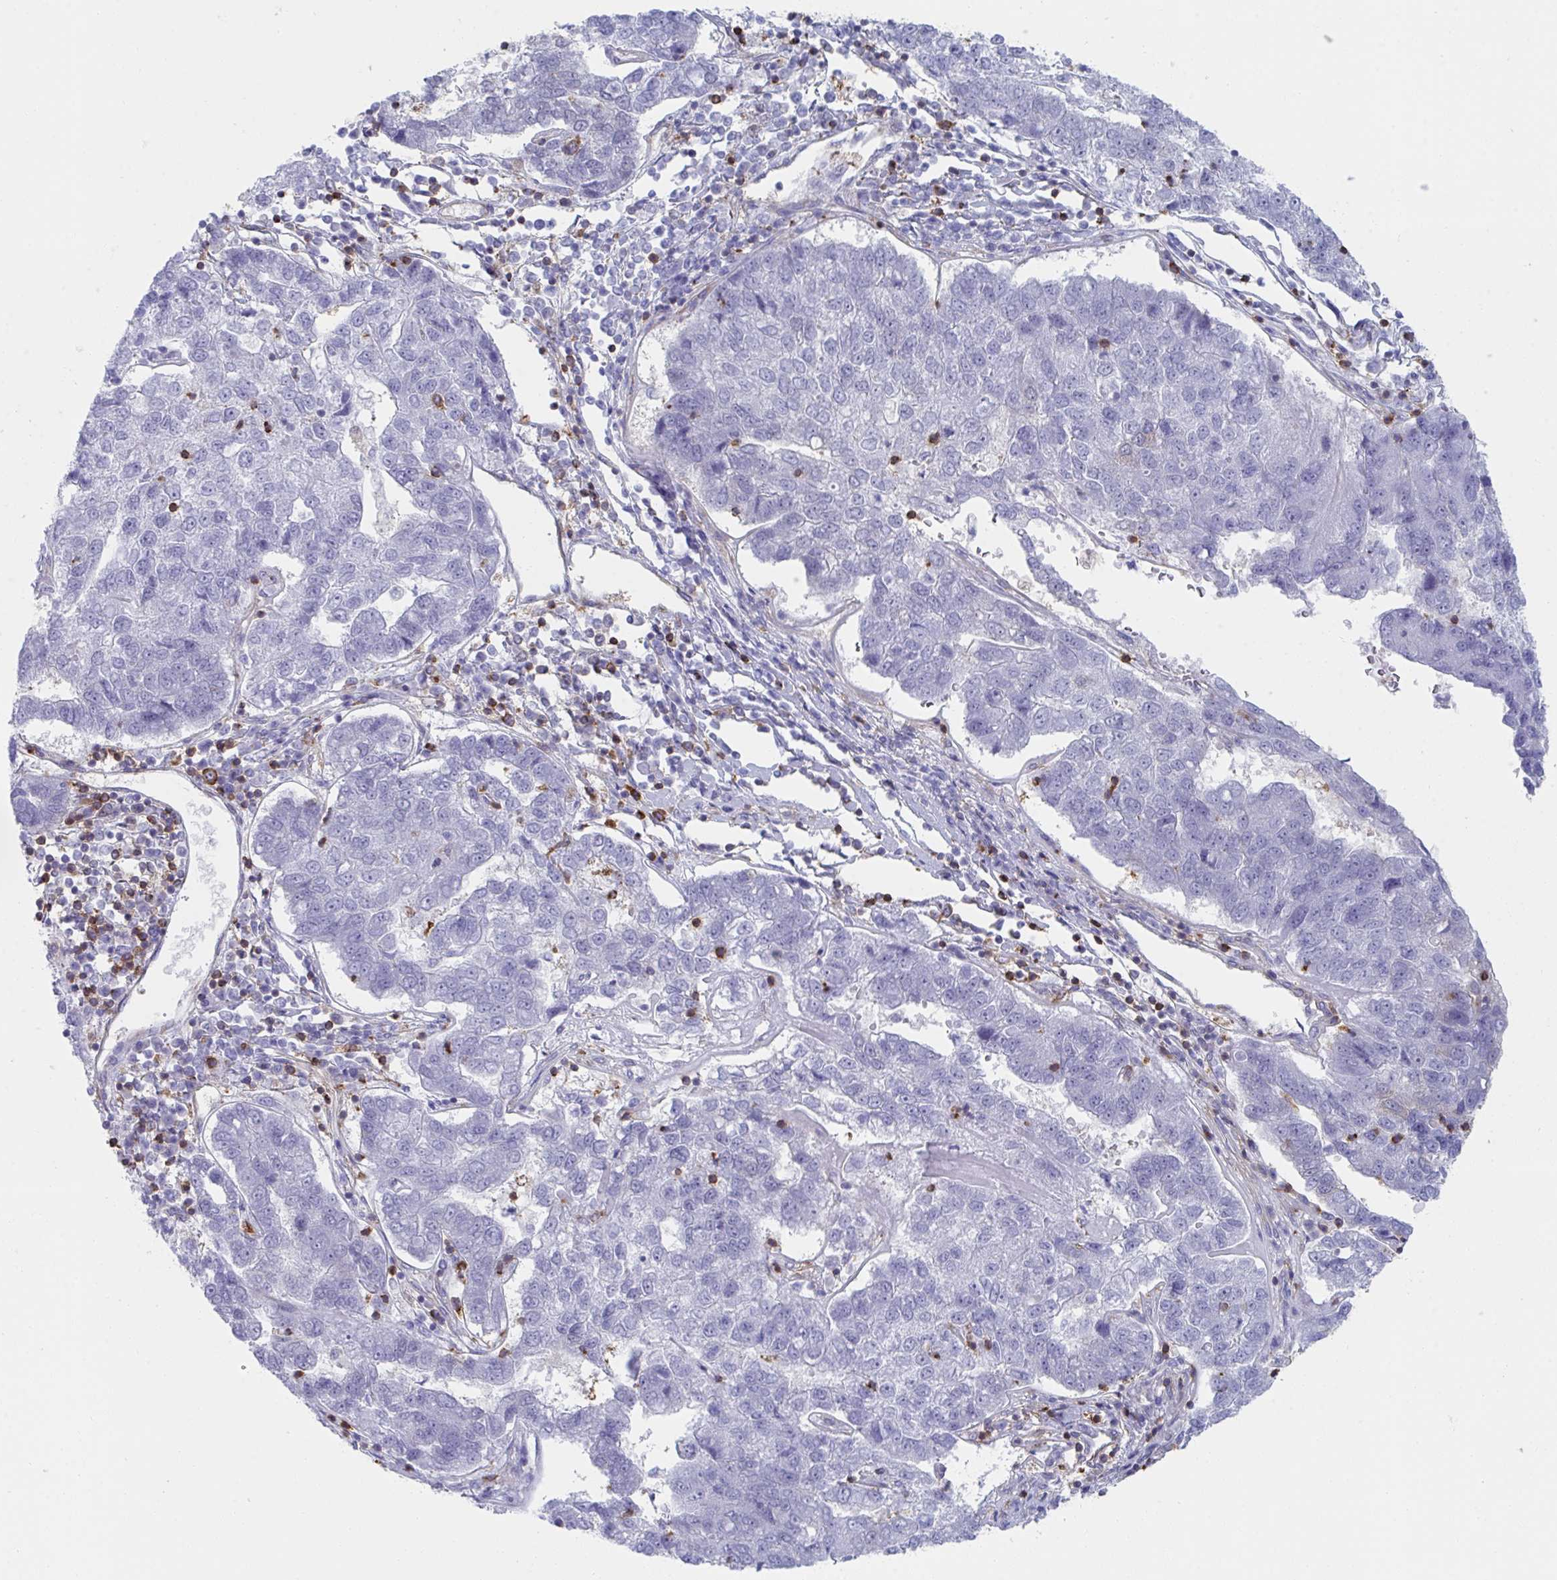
{"staining": {"intensity": "negative", "quantity": "none", "location": "none"}, "tissue": "pancreatic cancer", "cell_type": "Tumor cells", "image_type": "cancer", "snomed": [{"axis": "morphology", "description": "Adenocarcinoma, NOS"}, {"axis": "topography", "description": "Pancreas"}], "caption": "Tumor cells show no significant positivity in pancreatic cancer (adenocarcinoma).", "gene": "WNK1", "patient": {"sex": "female", "age": 61}}